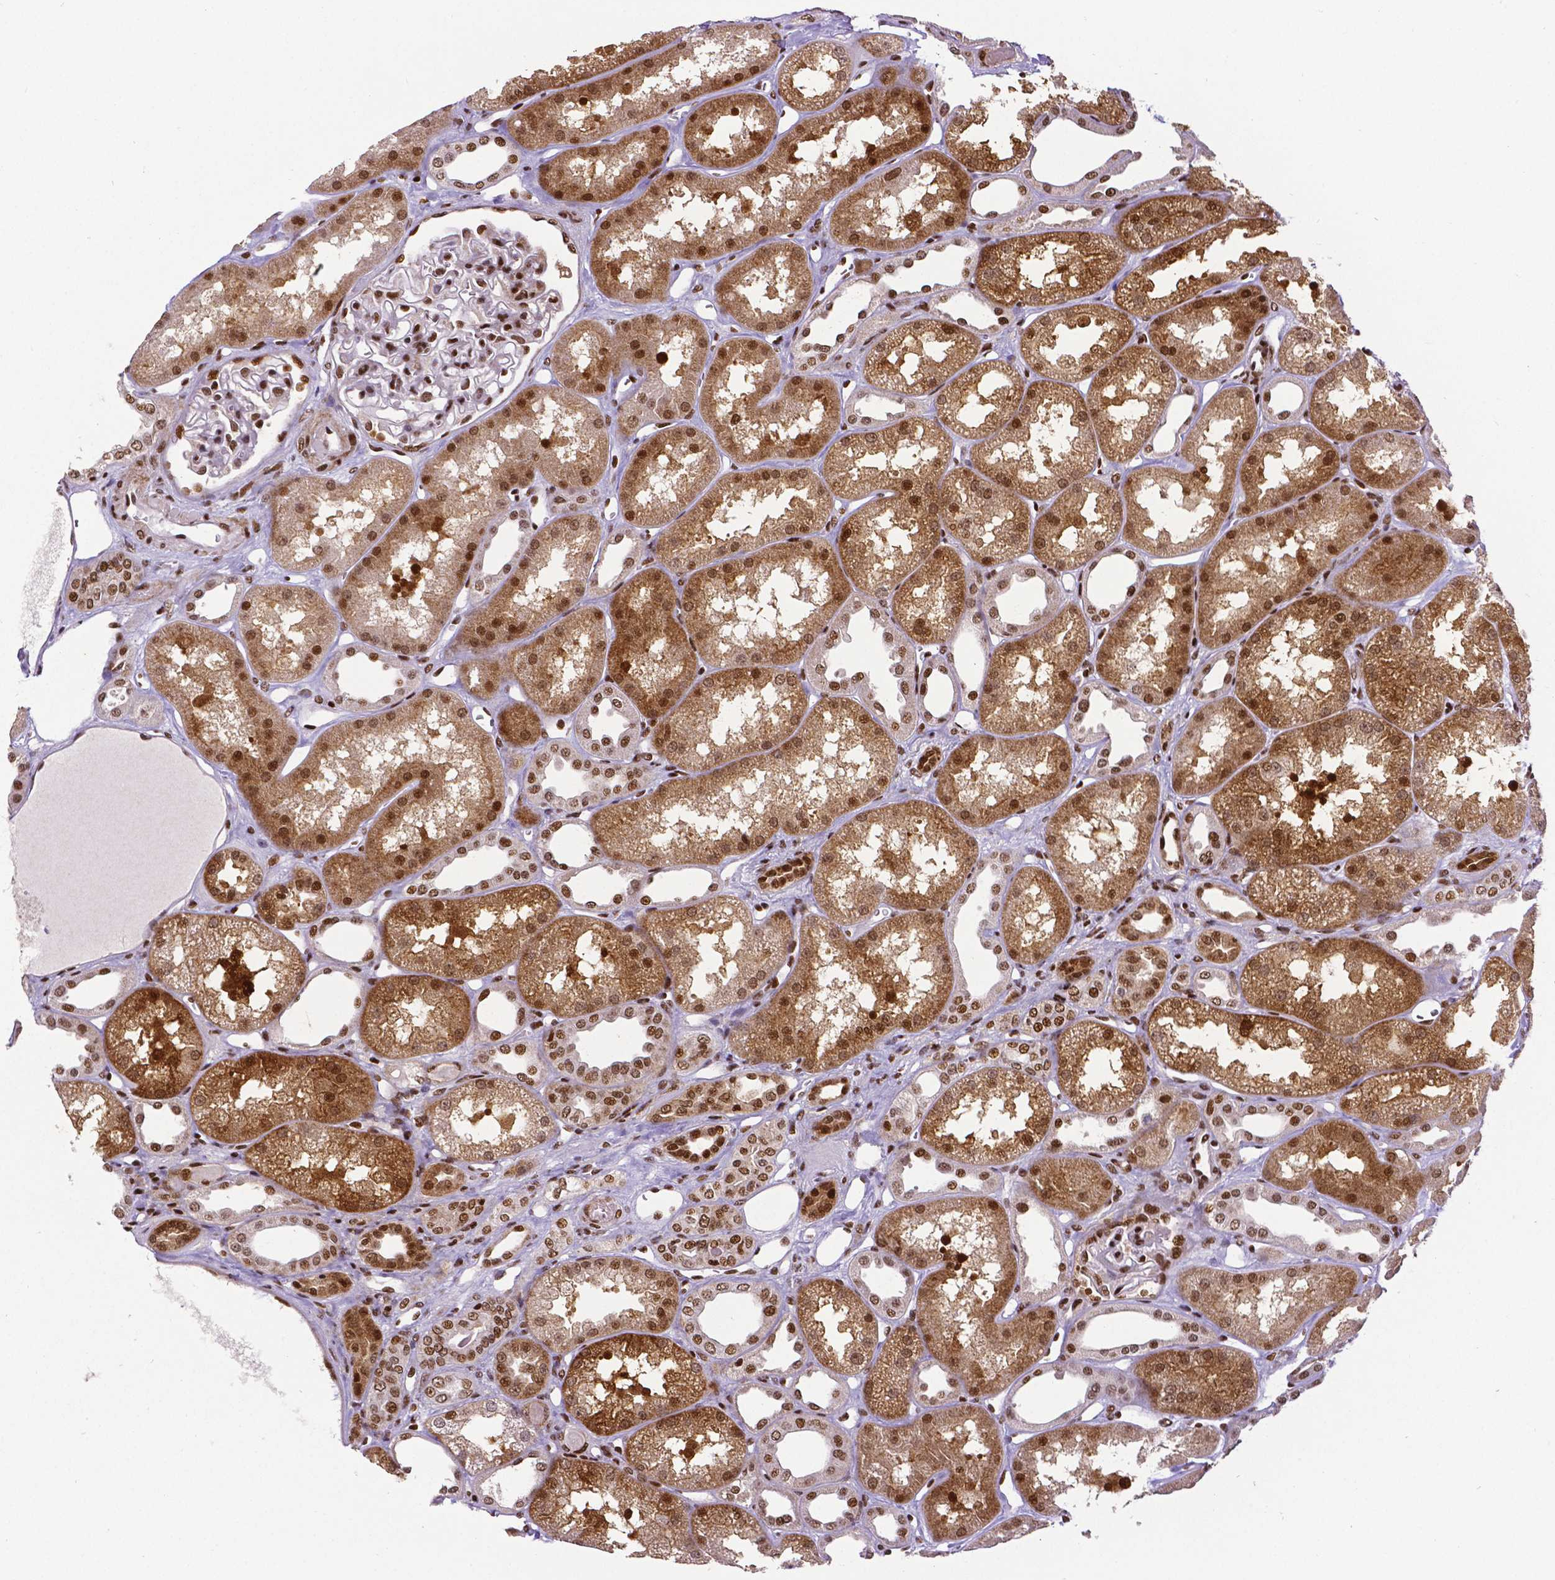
{"staining": {"intensity": "moderate", "quantity": "25%-75%", "location": "nuclear"}, "tissue": "kidney", "cell_type": "Cells in glomeruli", "image_type": "normal", "snomed": [{"axis": "morphology", "description": "Normal tissue, NOS"}, {"axis": "topography", "description": "Kidney"}], "caption": "Human kidney stained for a protein (brown) reveals moderate nuclear positive staining in about 25%-75% of cells in glomeruli.", "gene": "CTCF", "patient": {"sex": "male", "age": 61}}